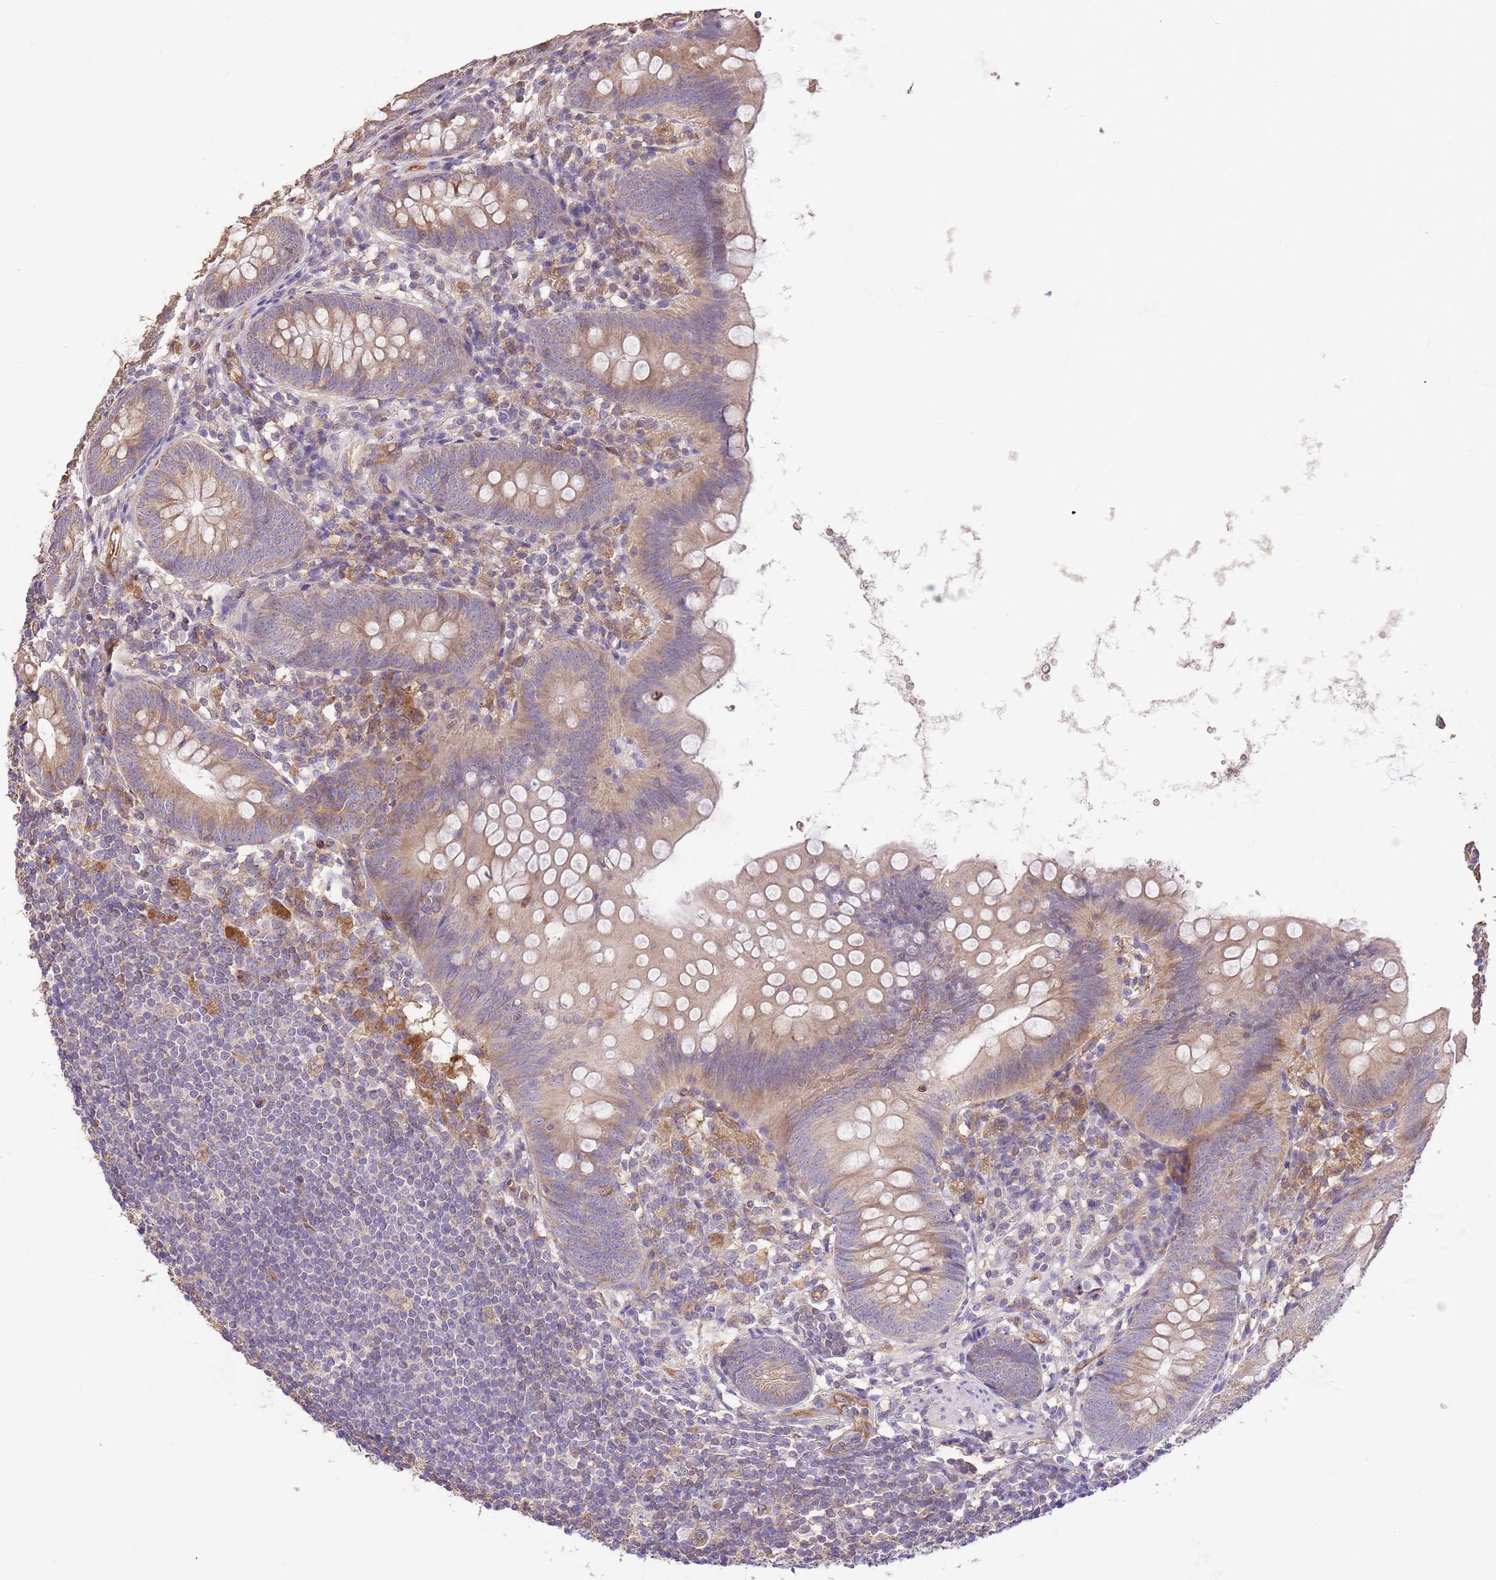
{"staining": {"intensity": "moderate", "quantity": ">75%", "location": "cytoplasmic/membranous"}, "tissue": "appendix", "cell_type": "Glandular cells", "image_type": "normal", "snomed": [{"axis": "morphology", "description": "Normal tissue, NOS"}, {"axis": "topography", "description": "Appendix"}], "caption": "Appendix stained with DAB (3,3'-diaminobenzidine) IHC shows medium levels of moderate cytoplasmic/membranous positivity in approximately >75% of glandular cells. The staining was performed using DAB to visualize the protein expression in brown, while the nuclei were stained in blue with hematoxylin (Magnification: 20x).", "gene": "DOCK9", "patient": {"sex": "female", "age": 62}}